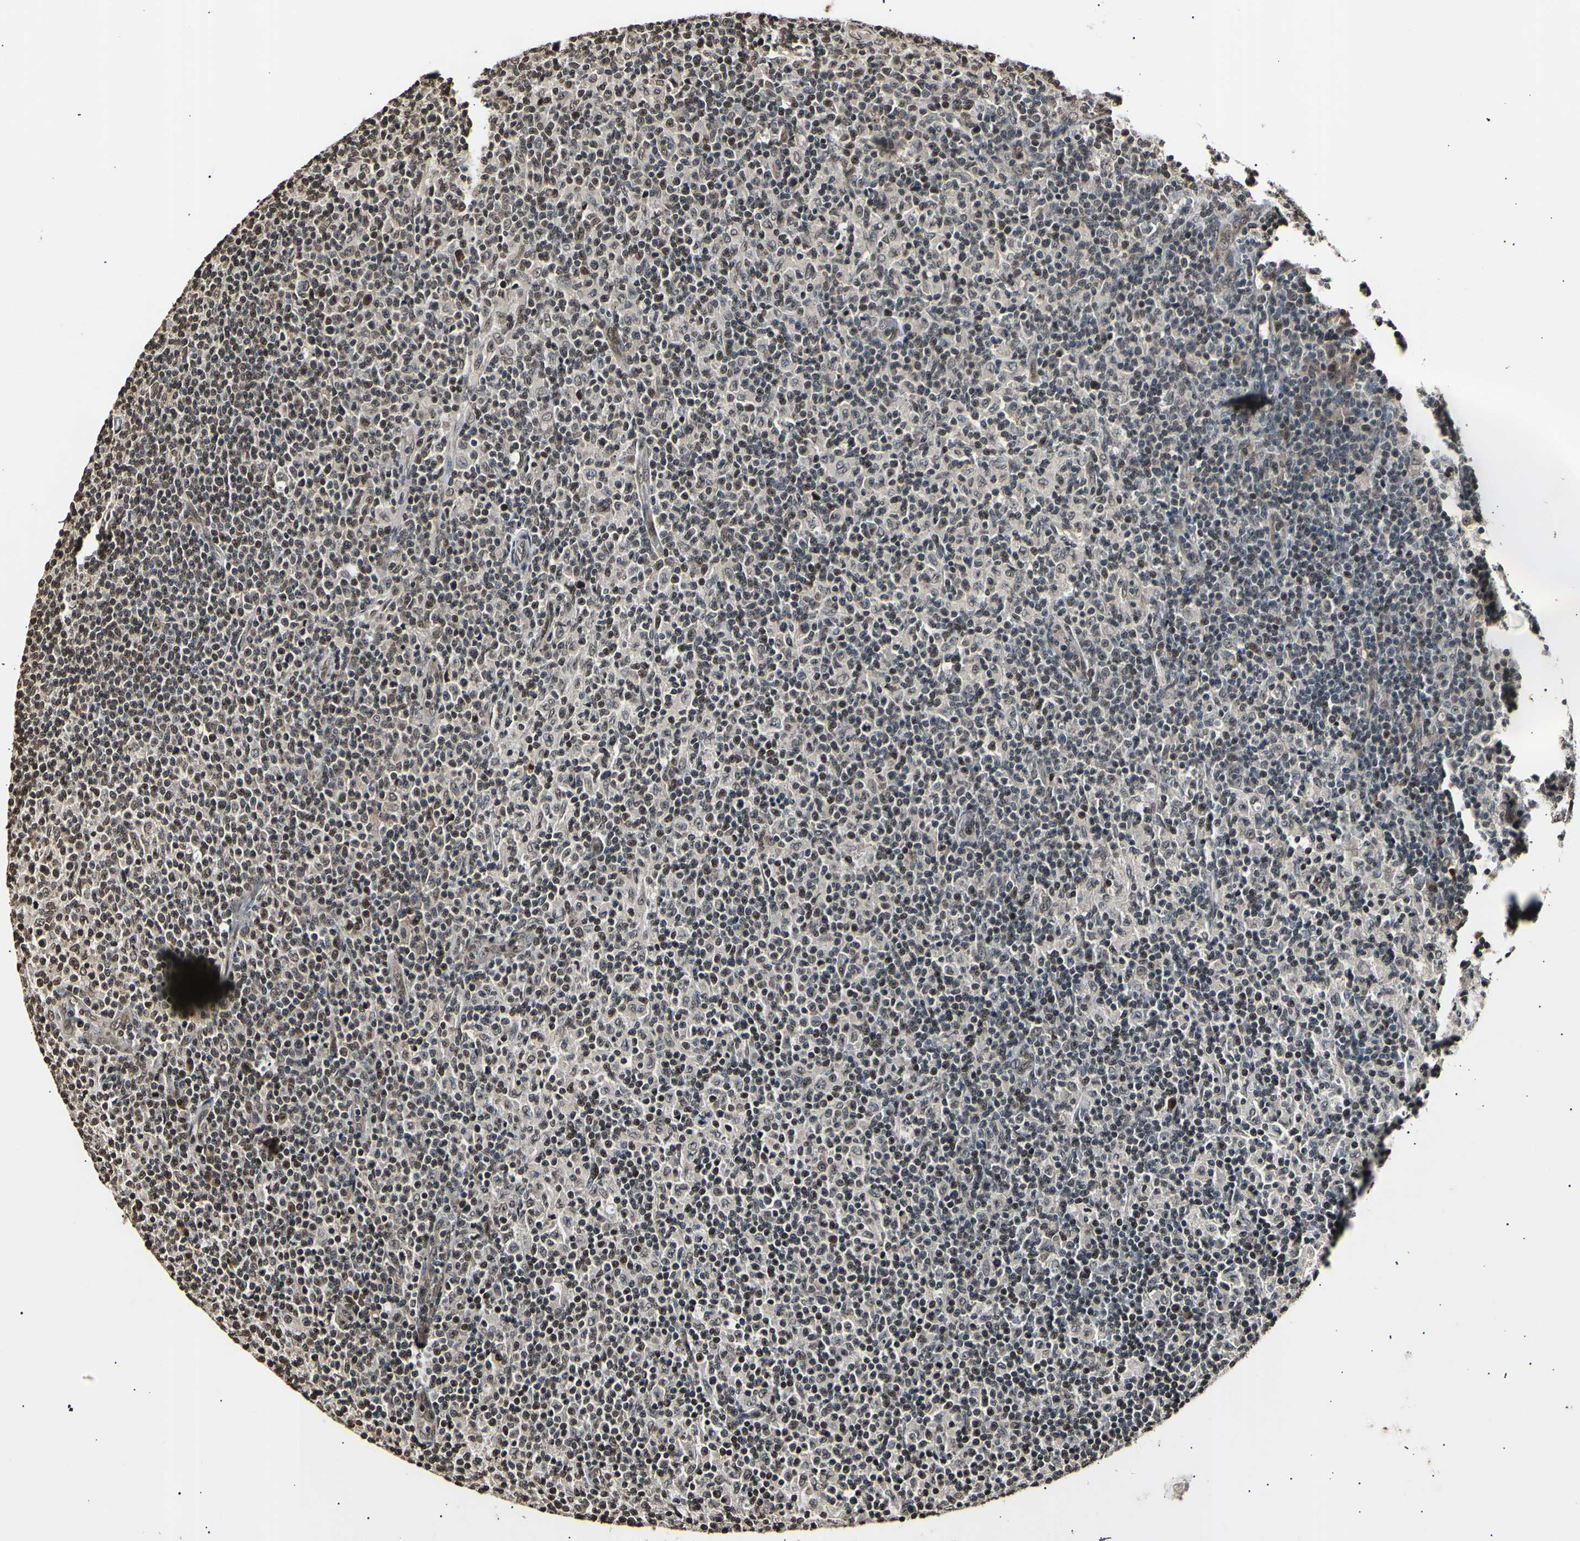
{"staining": {"intensity": "moderate", "quantity": "<25%", "location": "cytoplasmic/membranous,nuclear"}, "tissue": "lymph node", "cell_type": "Germinal center cells", "image_type": "normal", "snomed": [{"axis": "morphology", "description": "Normal tissue, NOS"}, {"axis": "morphology", "description": "Inflammation, NOS"}, {"axis": "topography", "description": "Lymph node"}], "caption": "Immunohistochemistry (IHC) photomicrograph of unremarkable lymph node stained for a protein (brown), which reveals low levels of moderate cytoplasmic/membranous,nuclear expression in about <25% of germinal center cells.", "gene": "ANAPC7", "patient": {"sex": "male", "age": 55}}